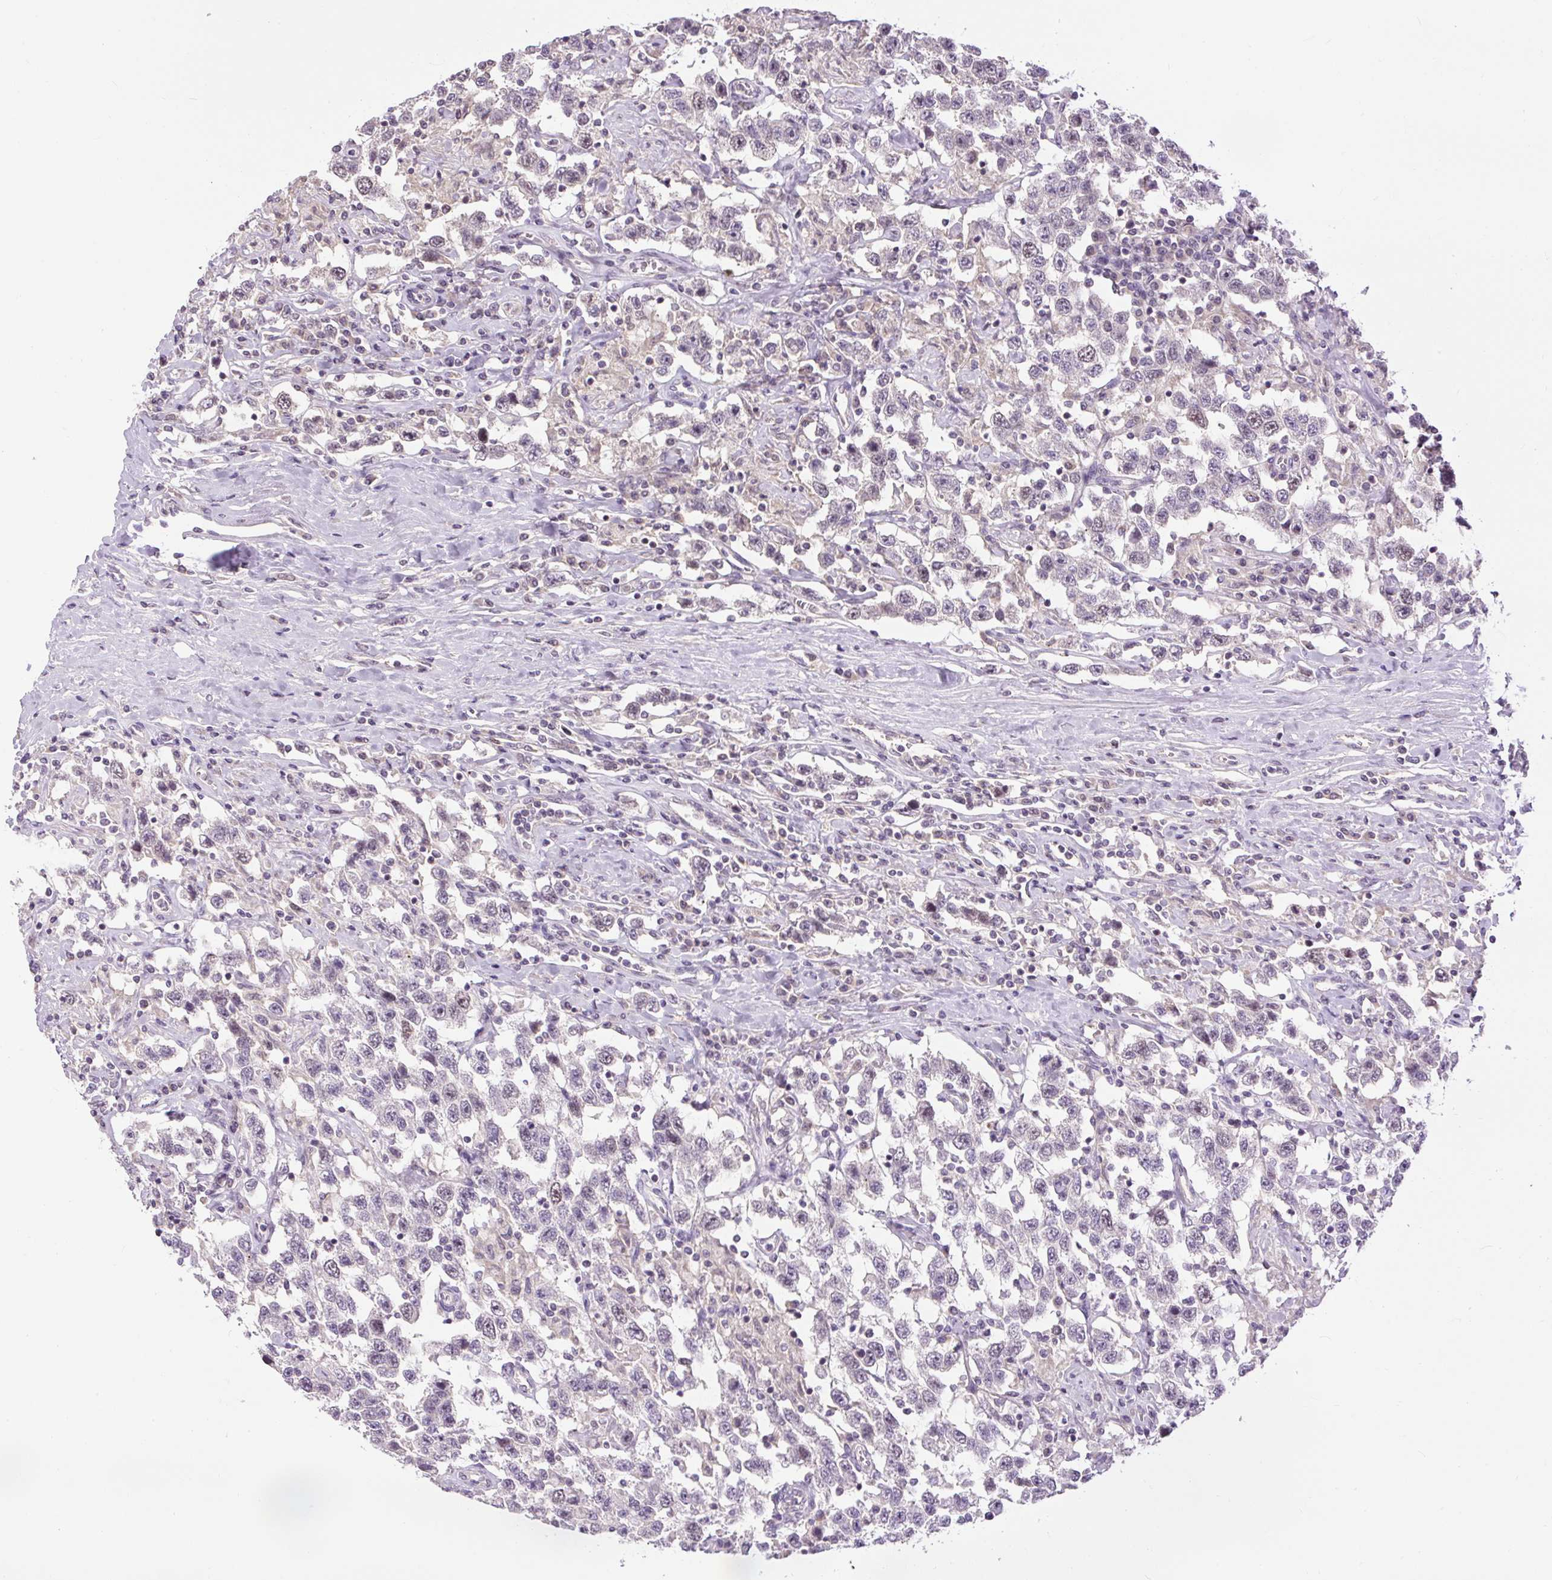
{"staining": {"intensity": "weak", "quantity": "<25%", "location": "nuclear"}, "tissue": "testis cancer", "cell_type": "Tumor cells", "image_type": "cancer", "snomed": [{"axis": "morphology", "description": "Seminoma, NOS"}, {"axis": "topography", "description": "Testis"}], "caption": "IHC micrograph of human testis cancer (seminoma) stained for a protein (brown), which shows no positivity in tumor cells.", "gene": "RACGAP1", "patient": {"sex": "male", "age": 41}}